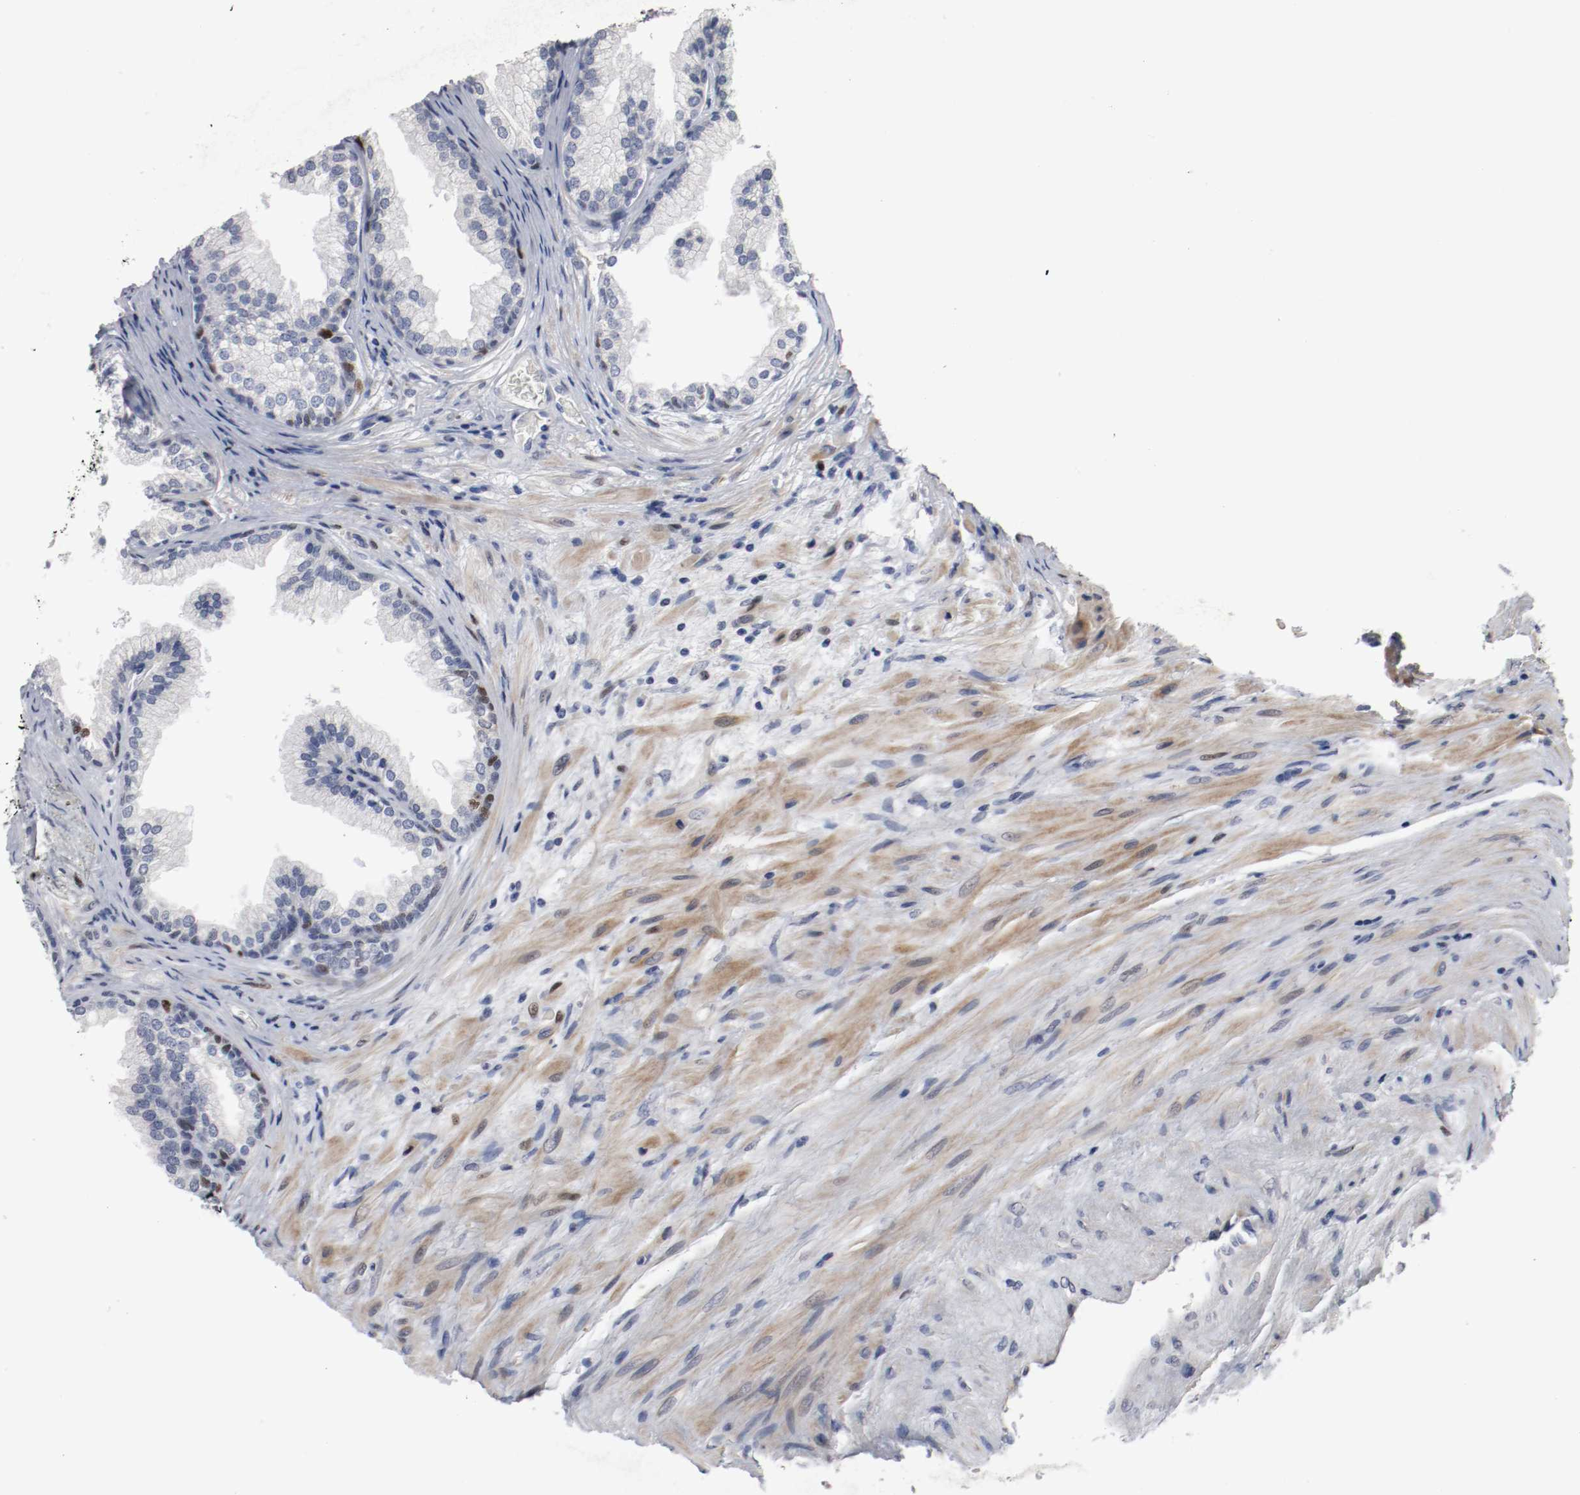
{"staining": {"intensity": "strong", "quantity": "<25%", "location": "nuclear"}, "tissue": "prostate", "cell_type": "Glandular cells", "image_type": "normal", "snomed": [{"axis": "morphology", "description": "Normal tissue, NOS"}, {"axis": "topography", "description": "Prostate"}], "caption": "An image of prostate stained for a protein displays strong nuclear brown staining in glandular cells. (DAB IHC with brightfield microscopy, high magnification).", "gene": "MCM6", "patient": {"sex": "male", "age": 76}}